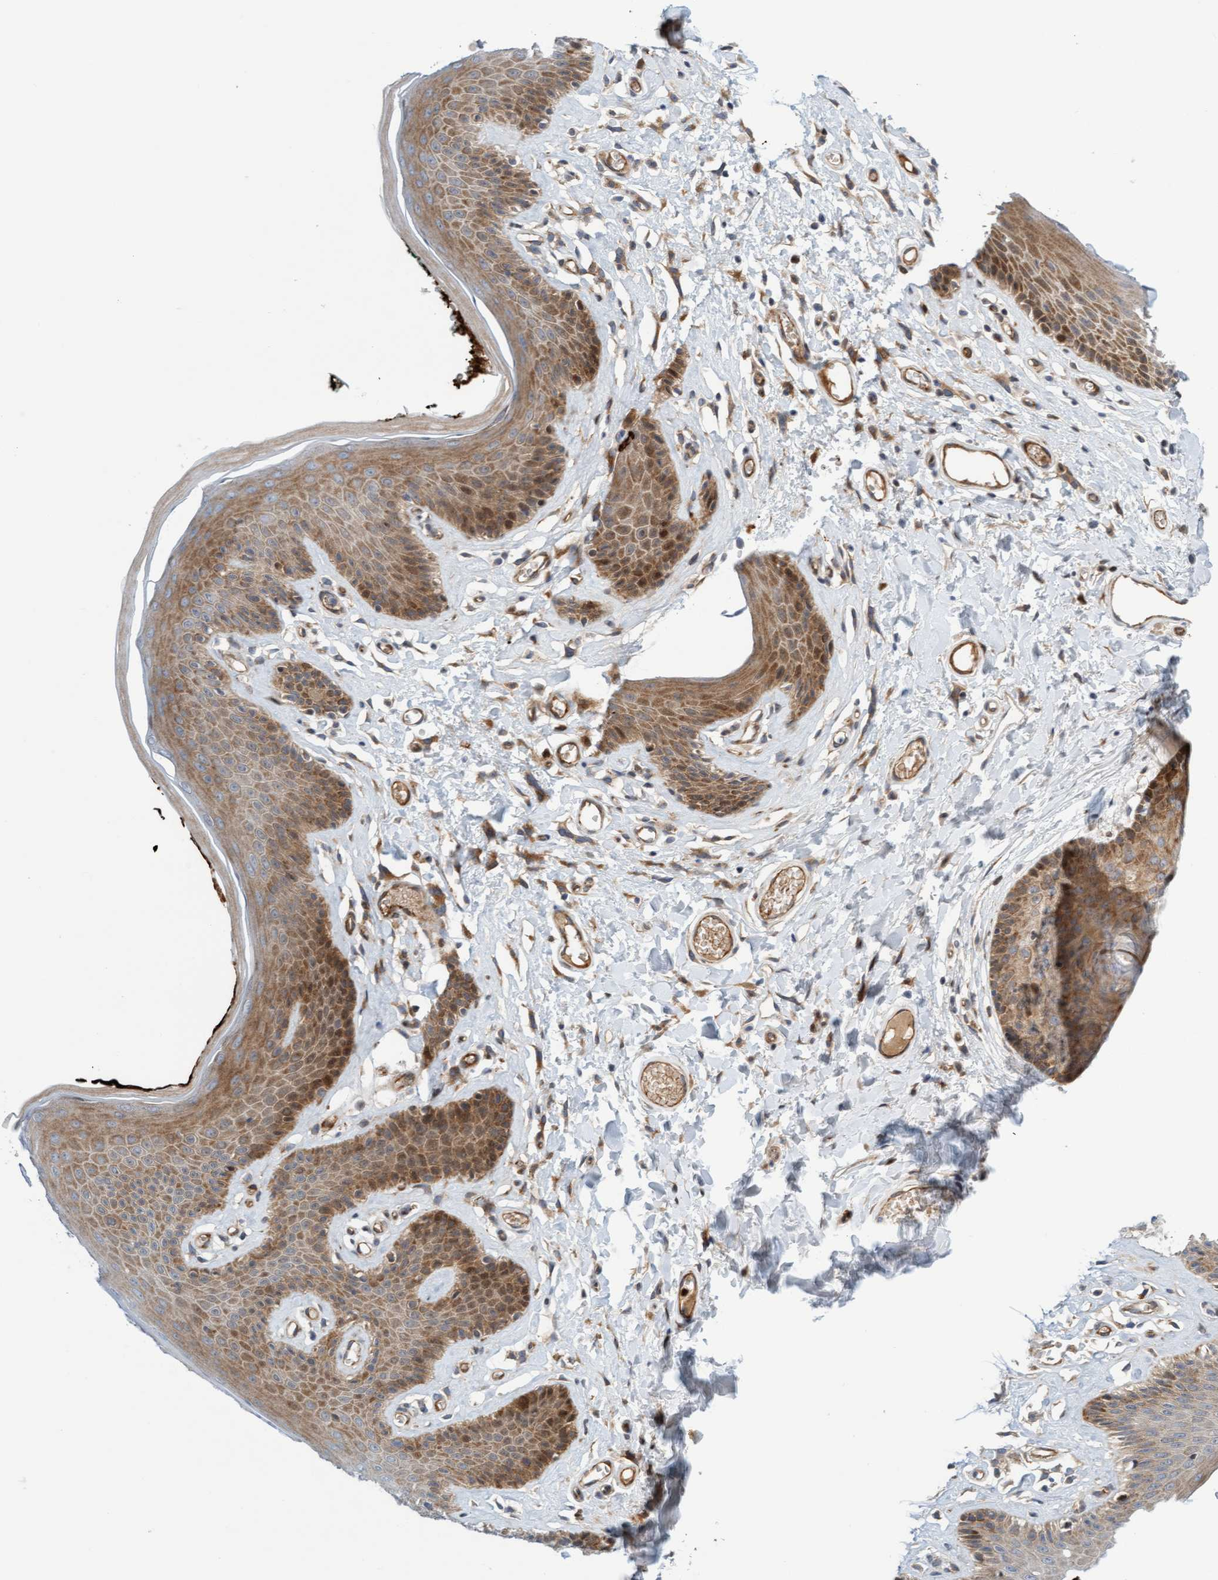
{"staining": {"intensity": "moderate", "quantity": ">75%", "location": "cytoplasmic/membranous"}, "tissue": "skin", "cell_type": "Epidermal cells", "image_type": "normal", "snomed": [{"axis": "morphology", "description": "Normal tissue, NOS"}, {"axis": "topography", "description": "Vulva"}], "caption": "Protein positivity by immunohistochemistry exhibits moderate cytoplasmic/membranous staining in about >75% of epidermal cells in benign skin.", "gene": "EIF4EBP1", "patient": {"sex": "female", "age": 73}}